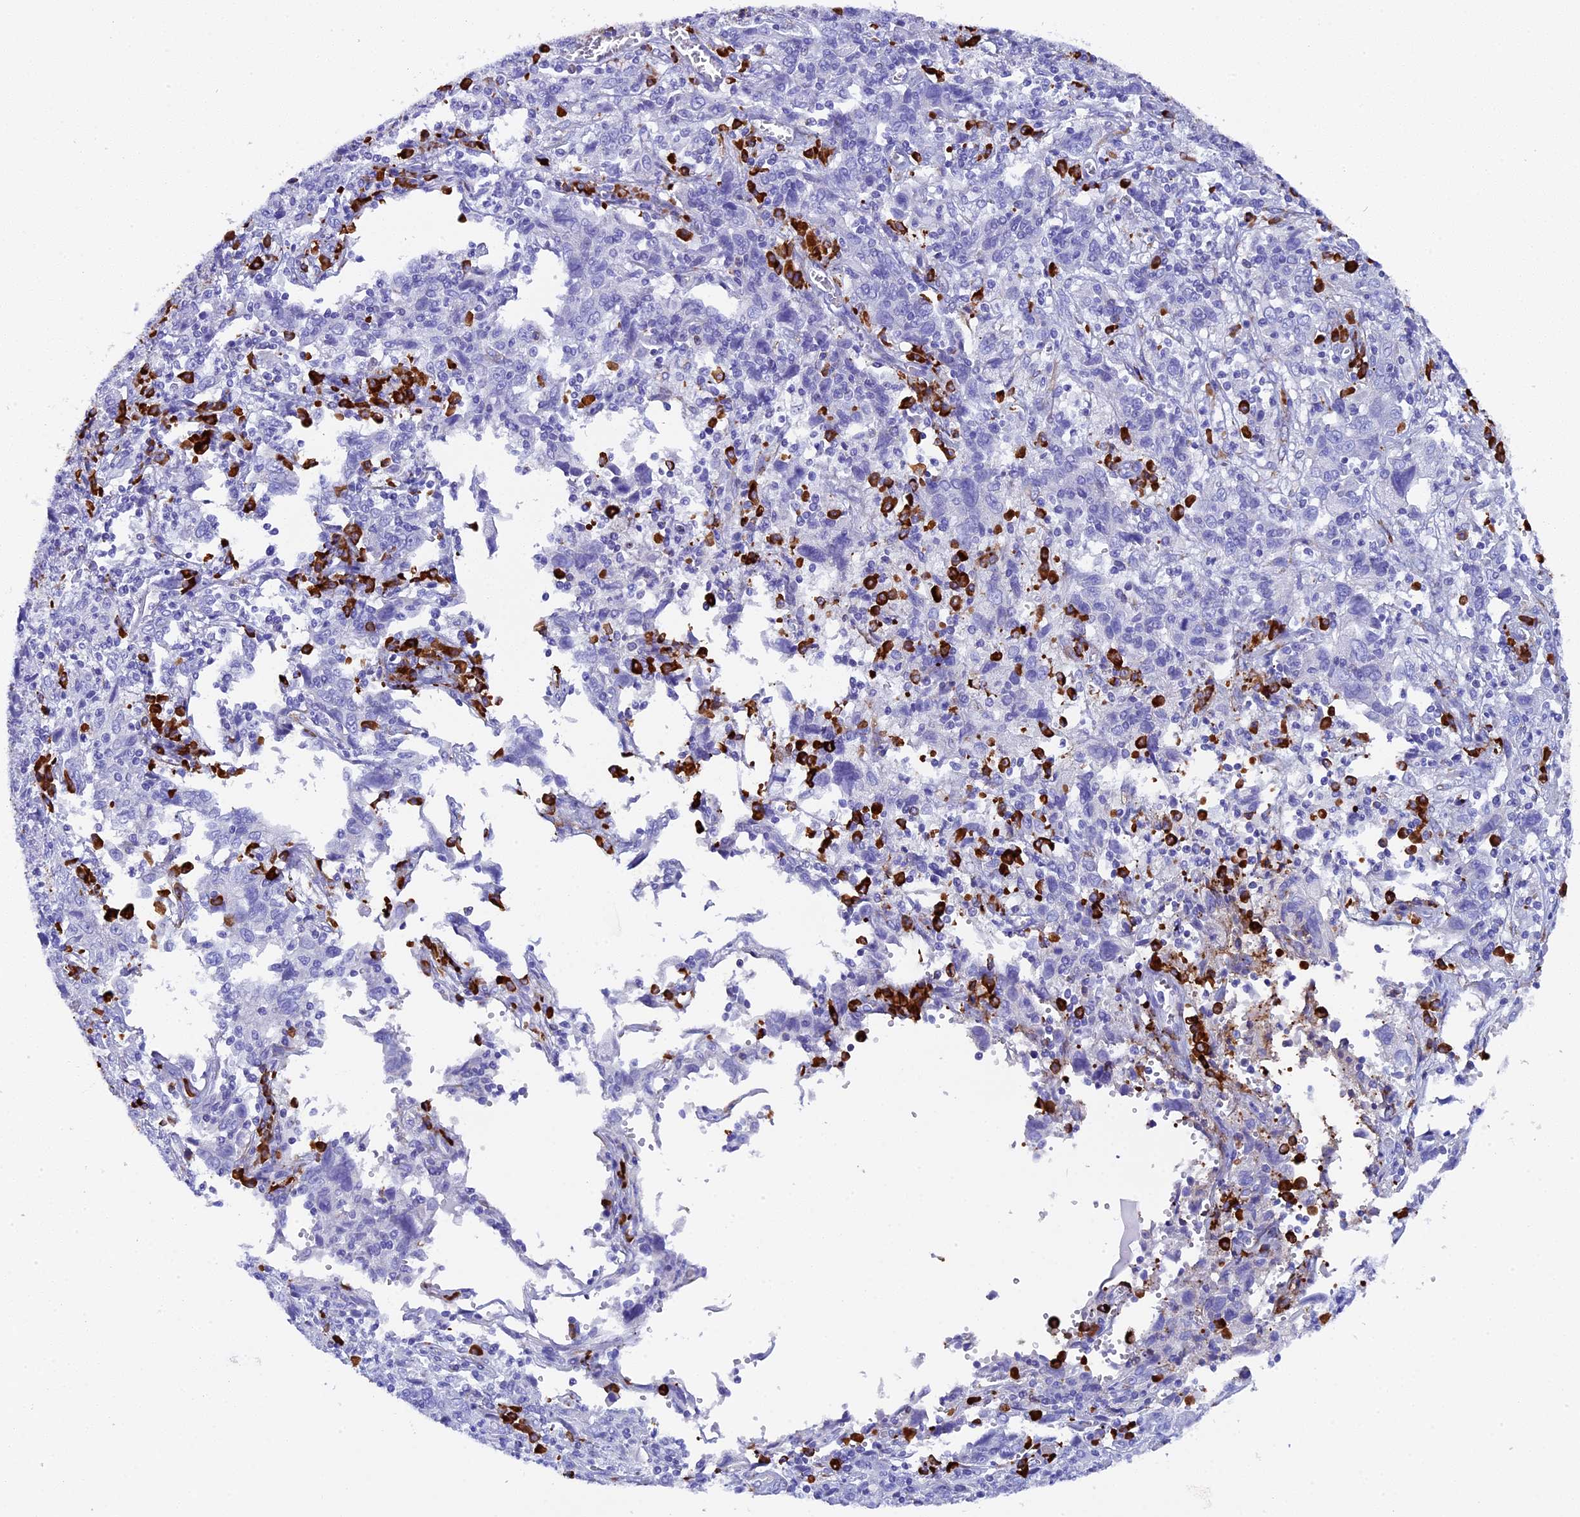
{"staining": {"intensity": "negative", "quantity": "none", "location": "none"}, "tissue": "cervical cancer", "cell_type": "Tumor cells", "image_type": "cancer", "snomed": [{"axis": "morphology", "description": "Squamous cell carcinoma, NOS"}, {"axis": "topography", "description": "Cervix"}], "caption": "The IHC photomicrograph has no significant staining in tumor cells of squamous cell carcinoma (cervical) tissue.", "gene": "FKBP11", "patient": {"sex": "female", "age": 46}}